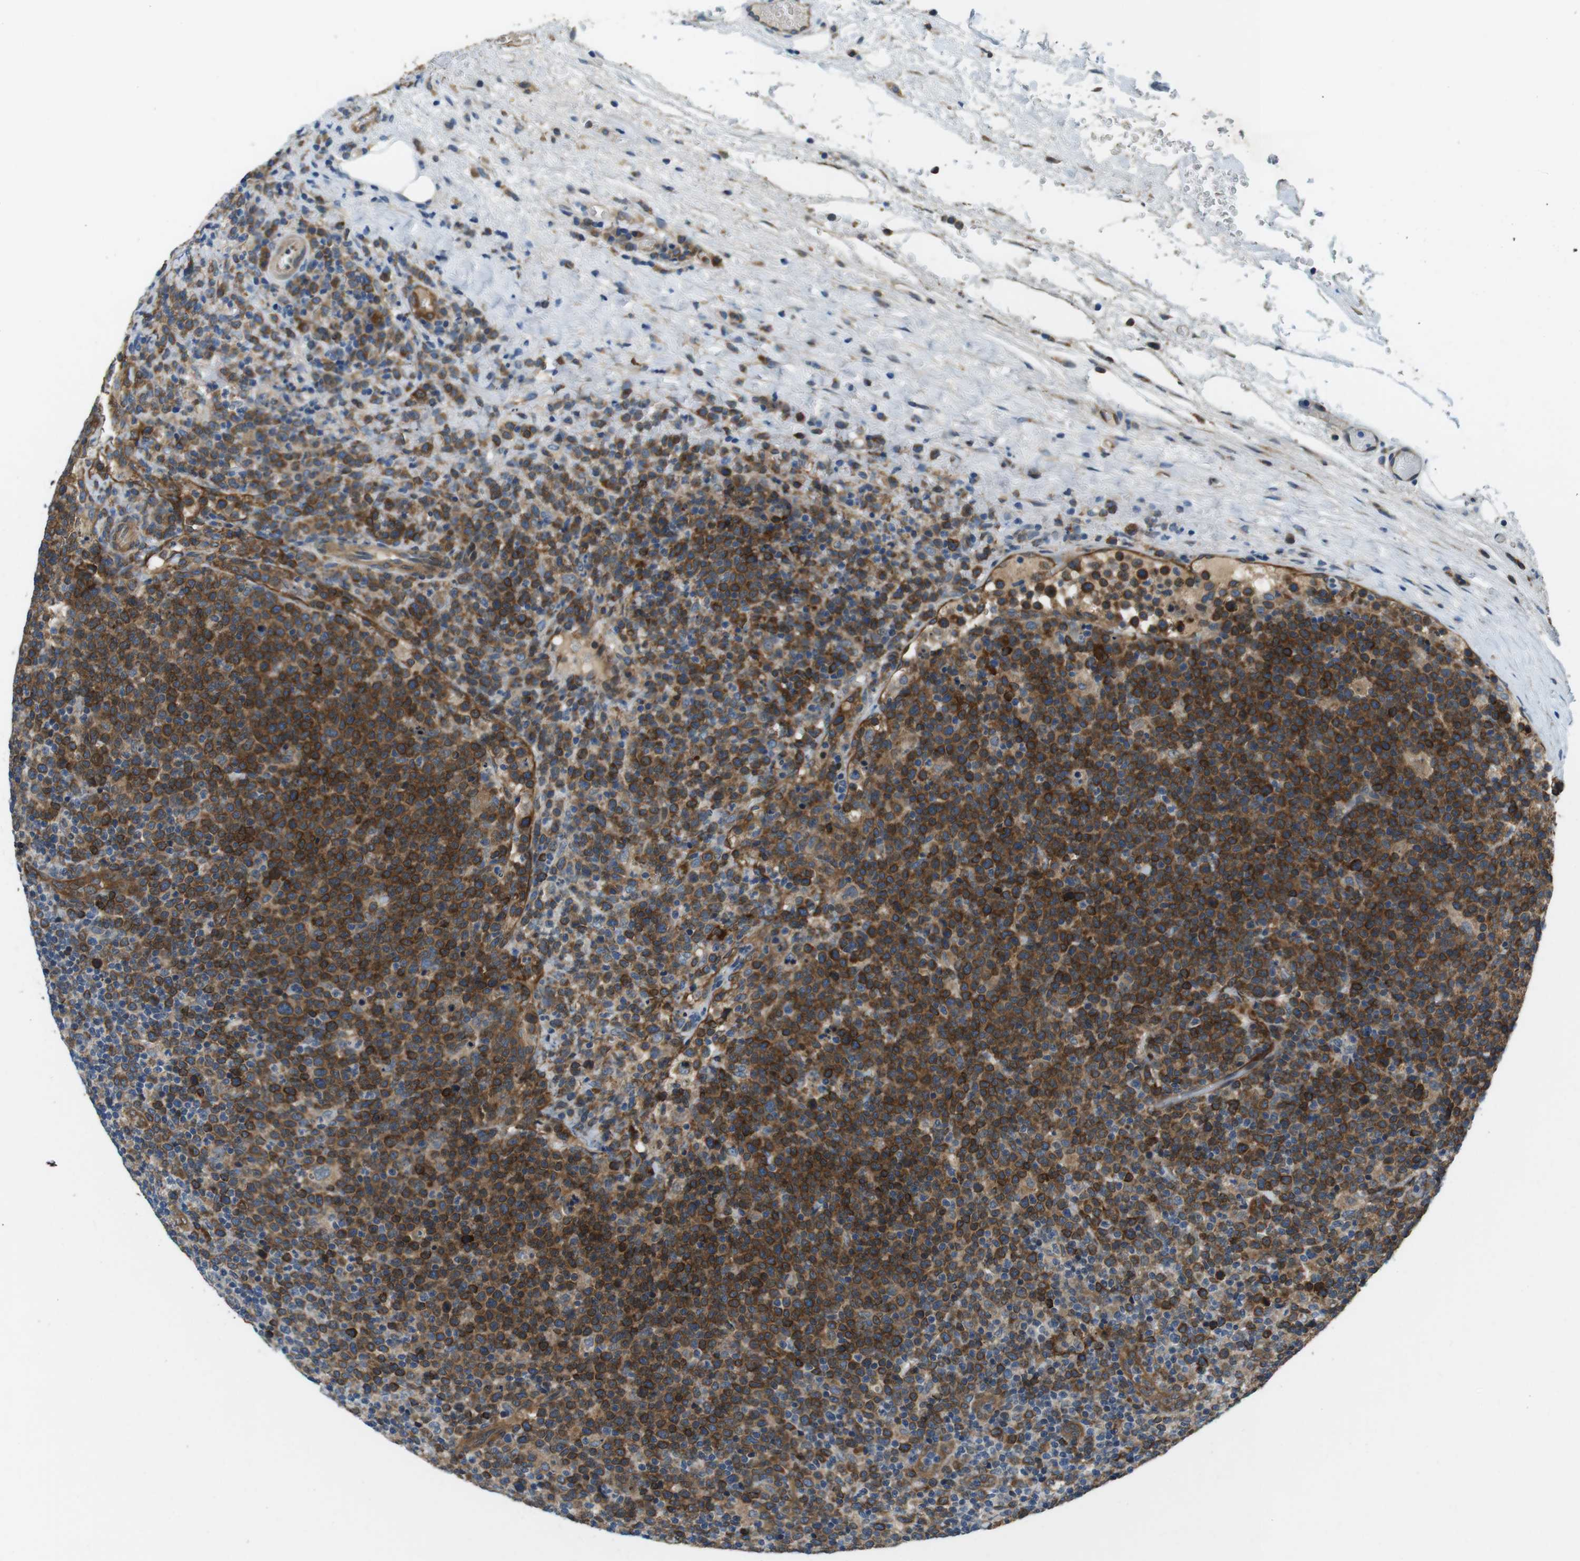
{"staining": {"intensity": "strong", "quantity": ">75%", "location": "cytoplasmic/membranous"}, "tissue": "lymphoma", "cell_type": "Tumor cells", "image_type": "cancer", "snomed": [{"axis": "morphology", "description": "Malignant lymphoma, non-Hodgkin's type, High grade"}, {"axis": "topography", "description": "Lymph node"}], "caption": "A high amount of strong cytoplasmic/membranous staining is seen in approximately >75% of tumor cells in lymphoma tissue.", "gene": "PALD1", "patient": {"sex": "male", "age": 61}}